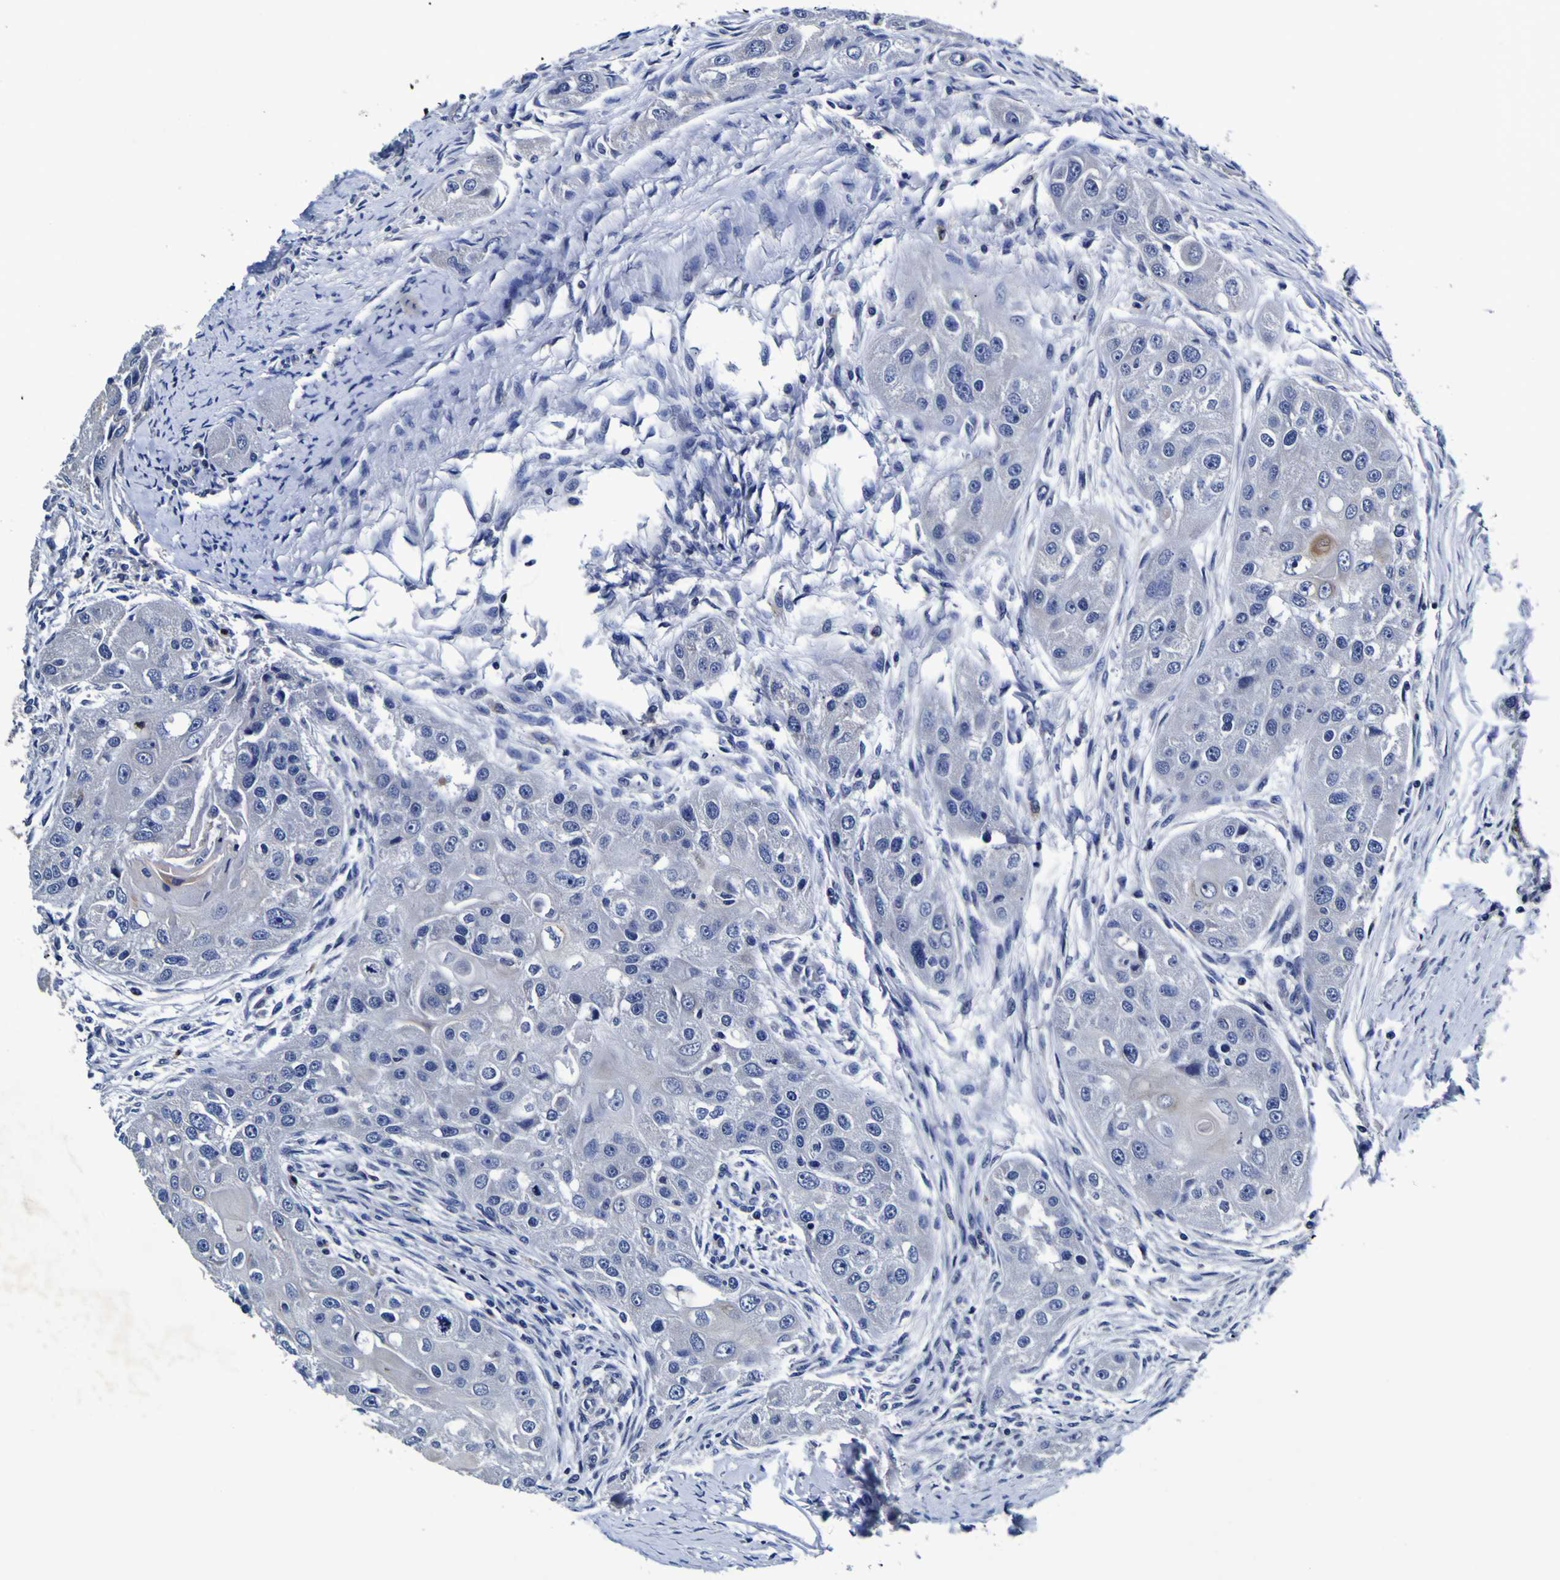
{"staining": {"intensity": "negative", "quantity": "none", "location": "none"}, "tissue": "head and neck cancer", "cell_type": "Tumor cells", "image_type": "cancer", "snomed": [{"axis": "morphology", "description": "Normal tissue, NOS"}, {"axis": "morphology", "description": "Squamous cell carcinoma, NOS"}, {"axis": "topography", "description": "Skeletal muscle"}, {"axis": "topography", "description": "Head-Neck"}], "caption": "Human squamous cell carcinoma (head and neck) stained for a protein using immunohistochemistry (IHC) shows no staining in tumor cells.", "gene": "PANK4", "patient": {"sex": "male", "age": 51}}